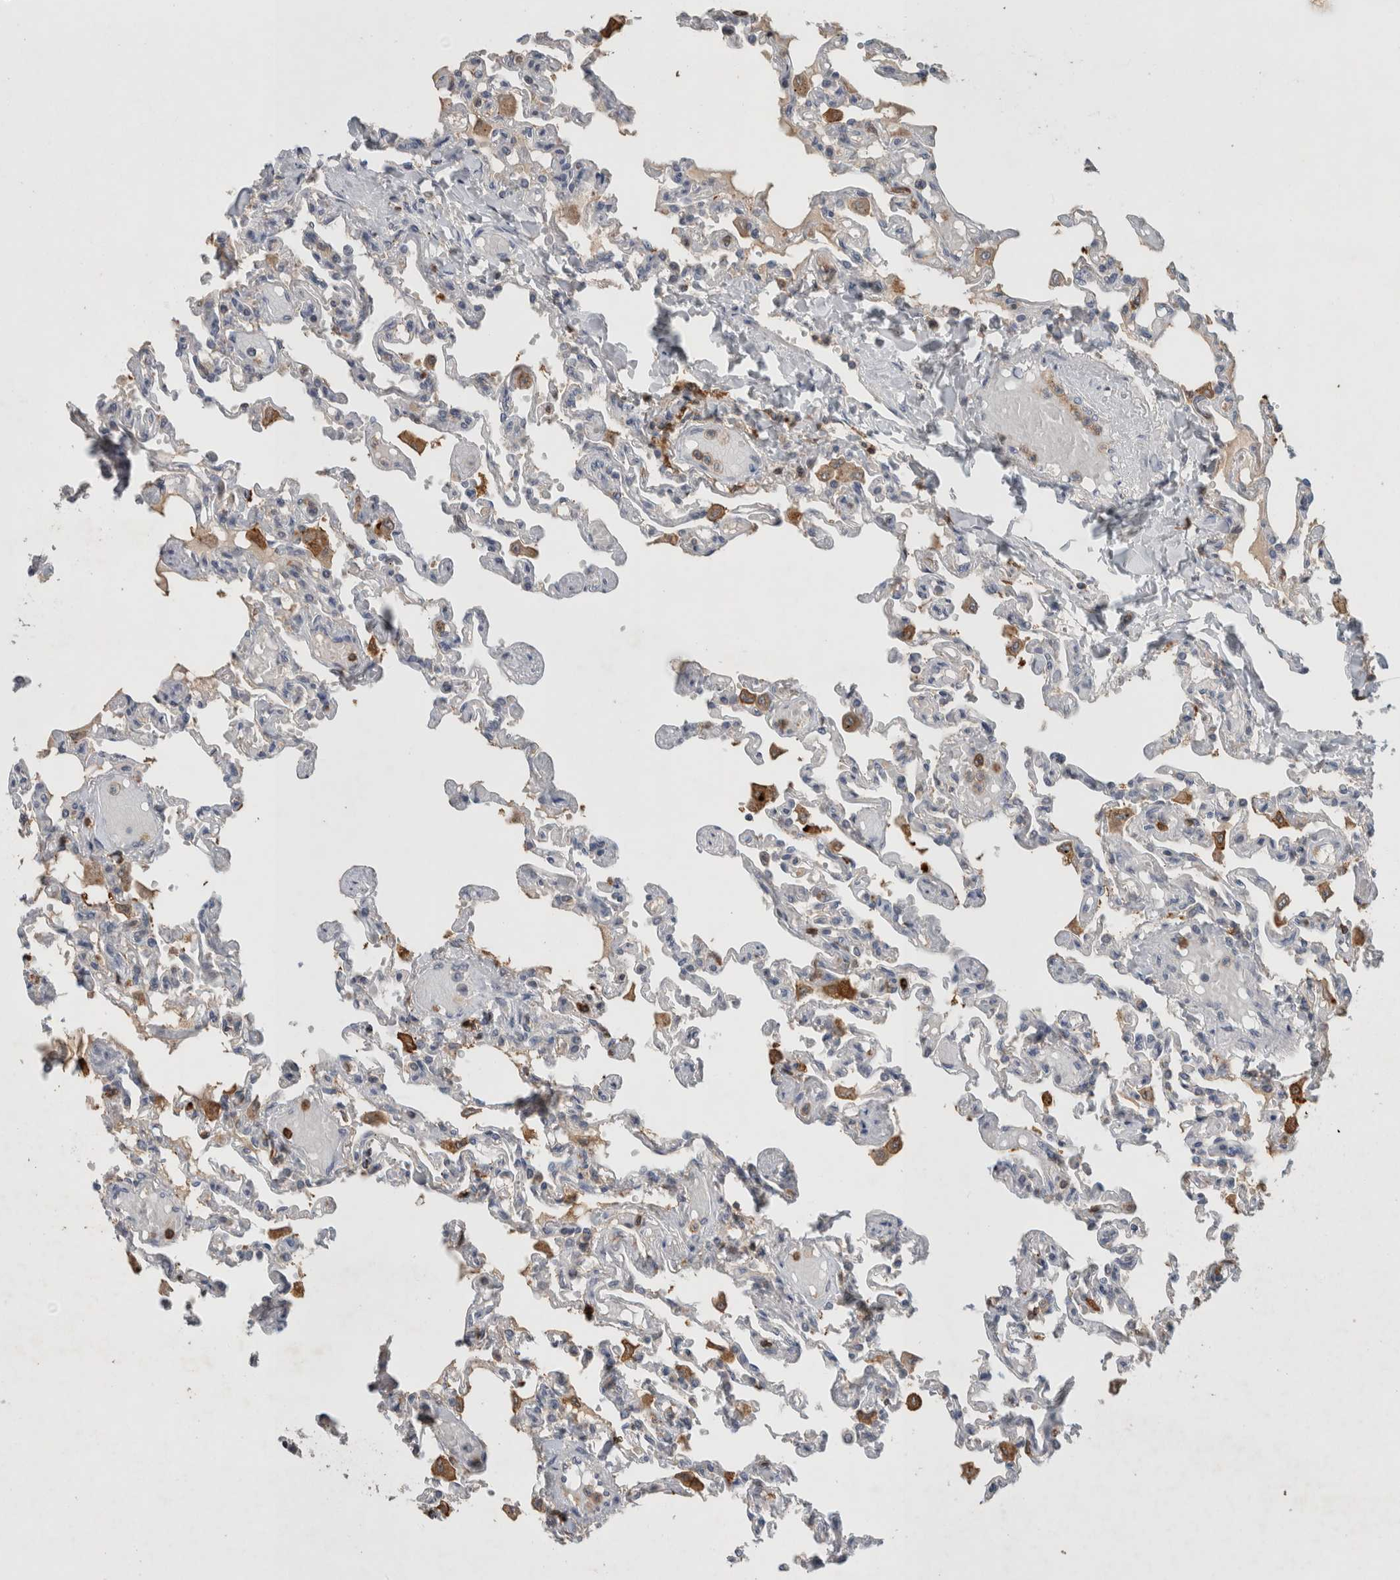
{"staining": {"intensity": "negative", "quantity": "none", "location": "none"}, "tissue": "lung", "cell_type": "Alveolar cells", "image_type": "normal", "snomed": [{"axis": "morphology", "description": "Normal tissue, NOS"}, {"axis": "topography", "description": "Lung"}], "caption": "This is a histopathology image of IHC staining of benign lung, which shows no expression in alveolar cells. (DAB (3,3'-diaminobenzidine) IHC visualized using brightfield microscopy, high magnification).", "gene": "GFRA2", "patient": {"sex": "male", "age": 21}}